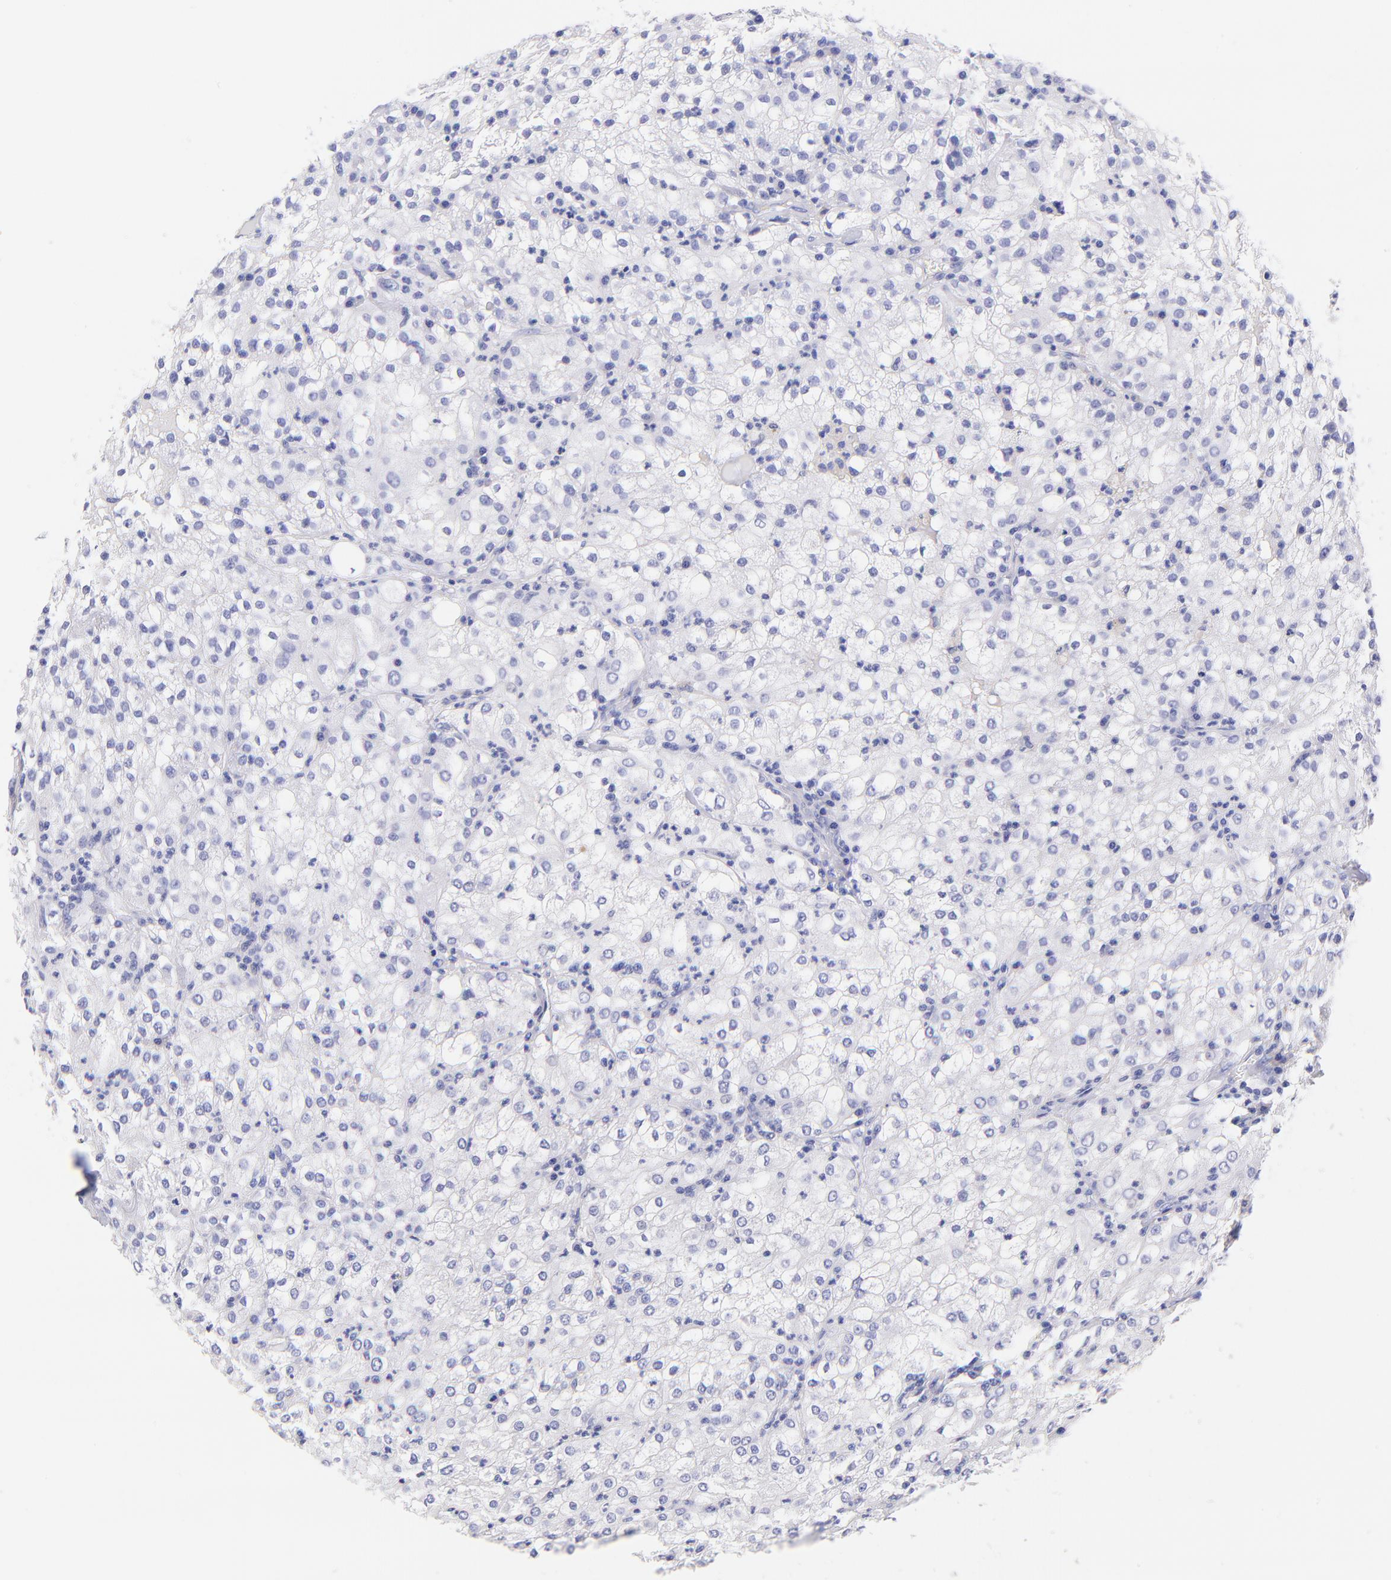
{"staining": {"intensity": "negative", "quantity": "none", "location": "none"}, "tissue": "renal cancer", "cell_type": "Tumor cells", "image_type": "cancer", "snomed": [{"axis": "morphology", "description": "Adenocarcinoma, NOS"}, {"axis": "topography", "description": "Kidney"}], "caption": "A micrograph of renal cancer stained for a protein exhibits no brown staining in tumor cells. (IHC, brightfield microscopy, high magnification).", "gene": "RAB3B", "patient": {"sex": "male", "age": 59}}